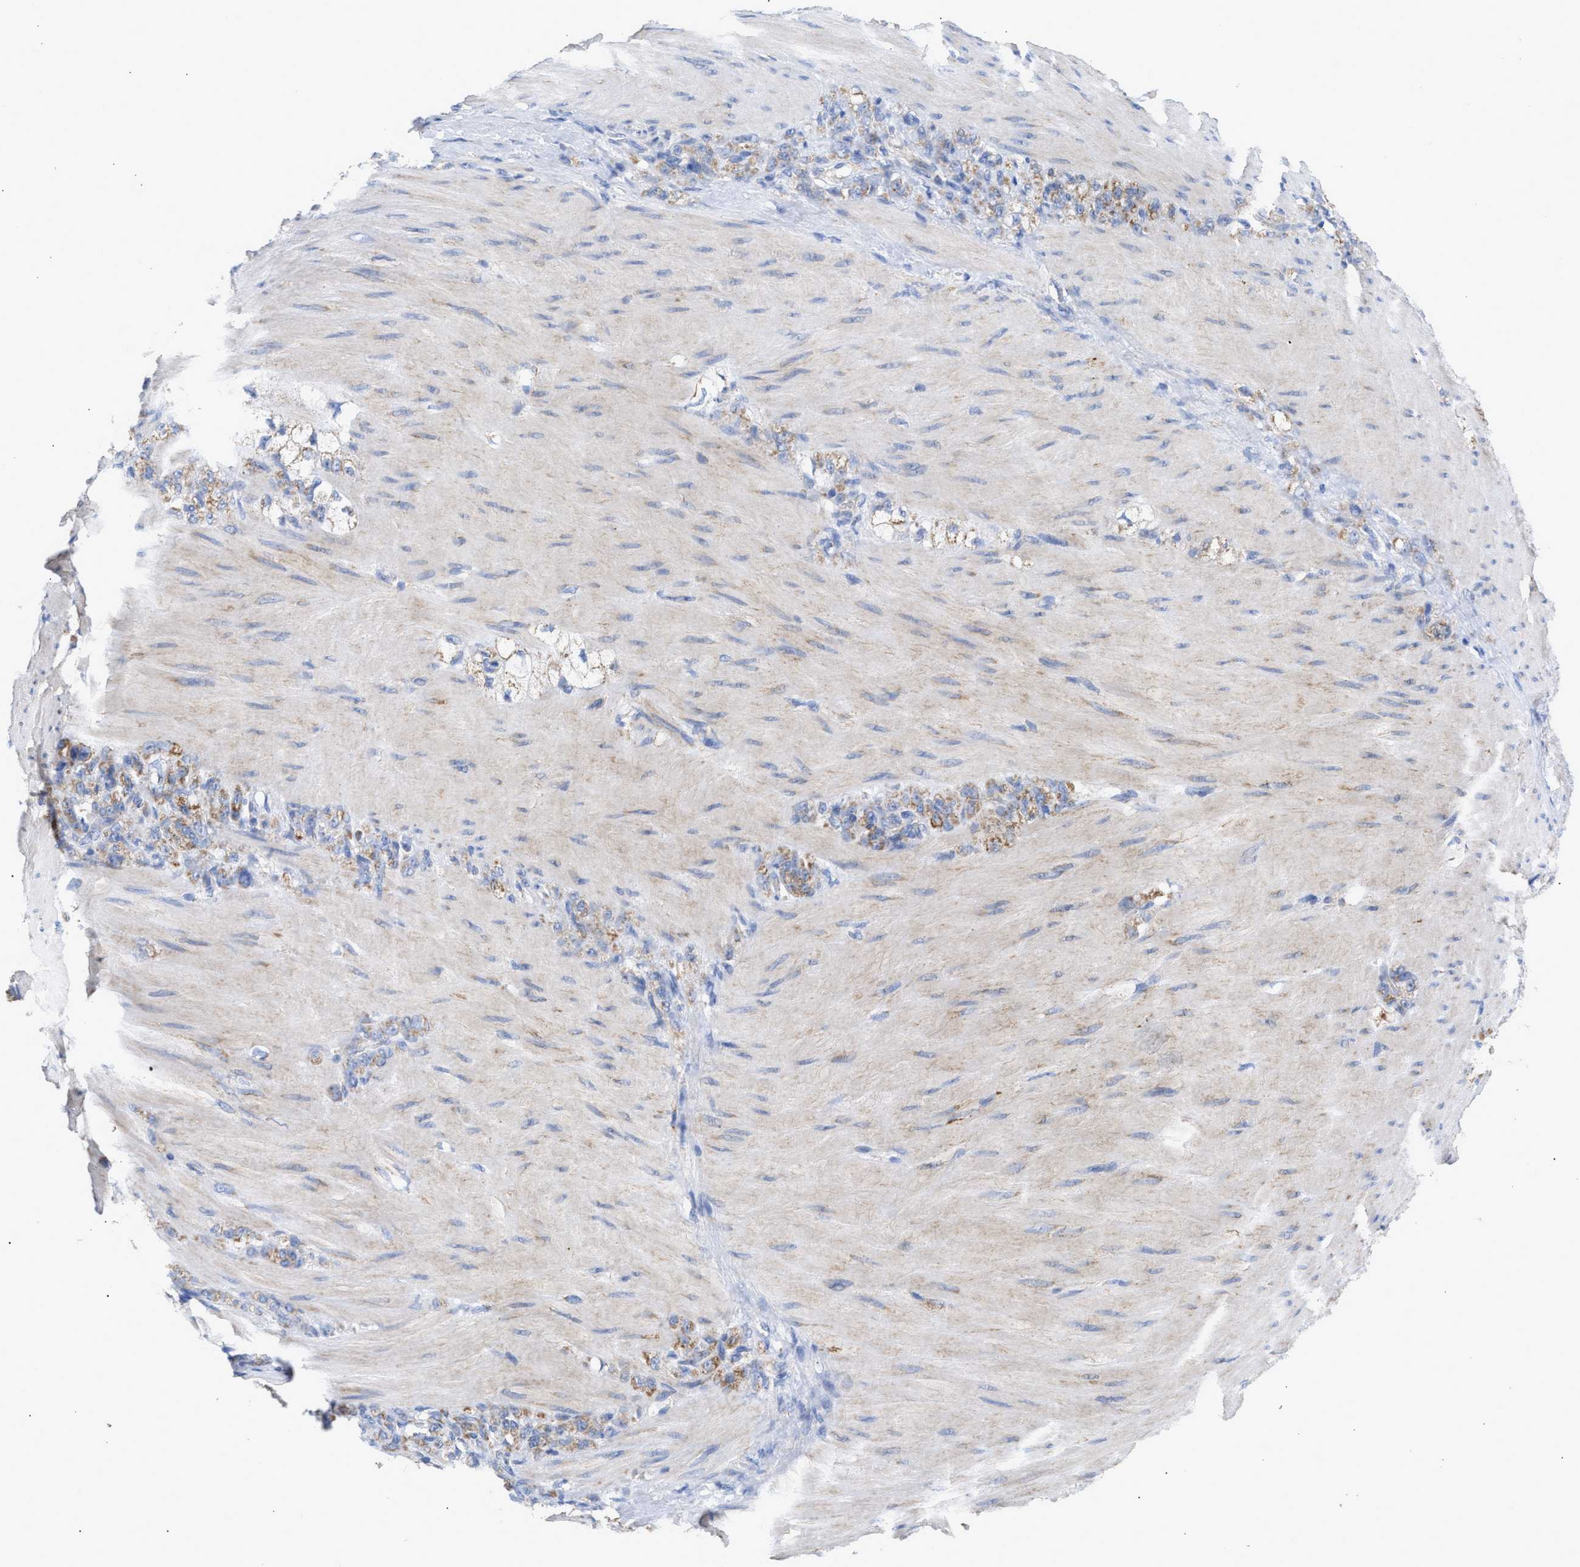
{"staining": {"intensity": "moderate", "quantity": ">75%", "location": "cytoplasmic/membranous"}, "tissue": "stomach cancer", "cell_type": "Tumor cells", "image_type": "cancer", "snomed": [{"axis": "morphology", "description": "Normal tissue, NOS"}, {"axis": "morphology", "description": "Adenocarcinoma, NOS"}, {"axis": "topography", "description": "Stomach"}], "caption": "Protein analysis of stomach cancer (adenocarcinoma) tissue demonstrates moderate cytoplasmic/membranous positivity in about >75% of tumor cells.", "gene": "ACOT13", "patient": {"sex": "male", "age": 82}}